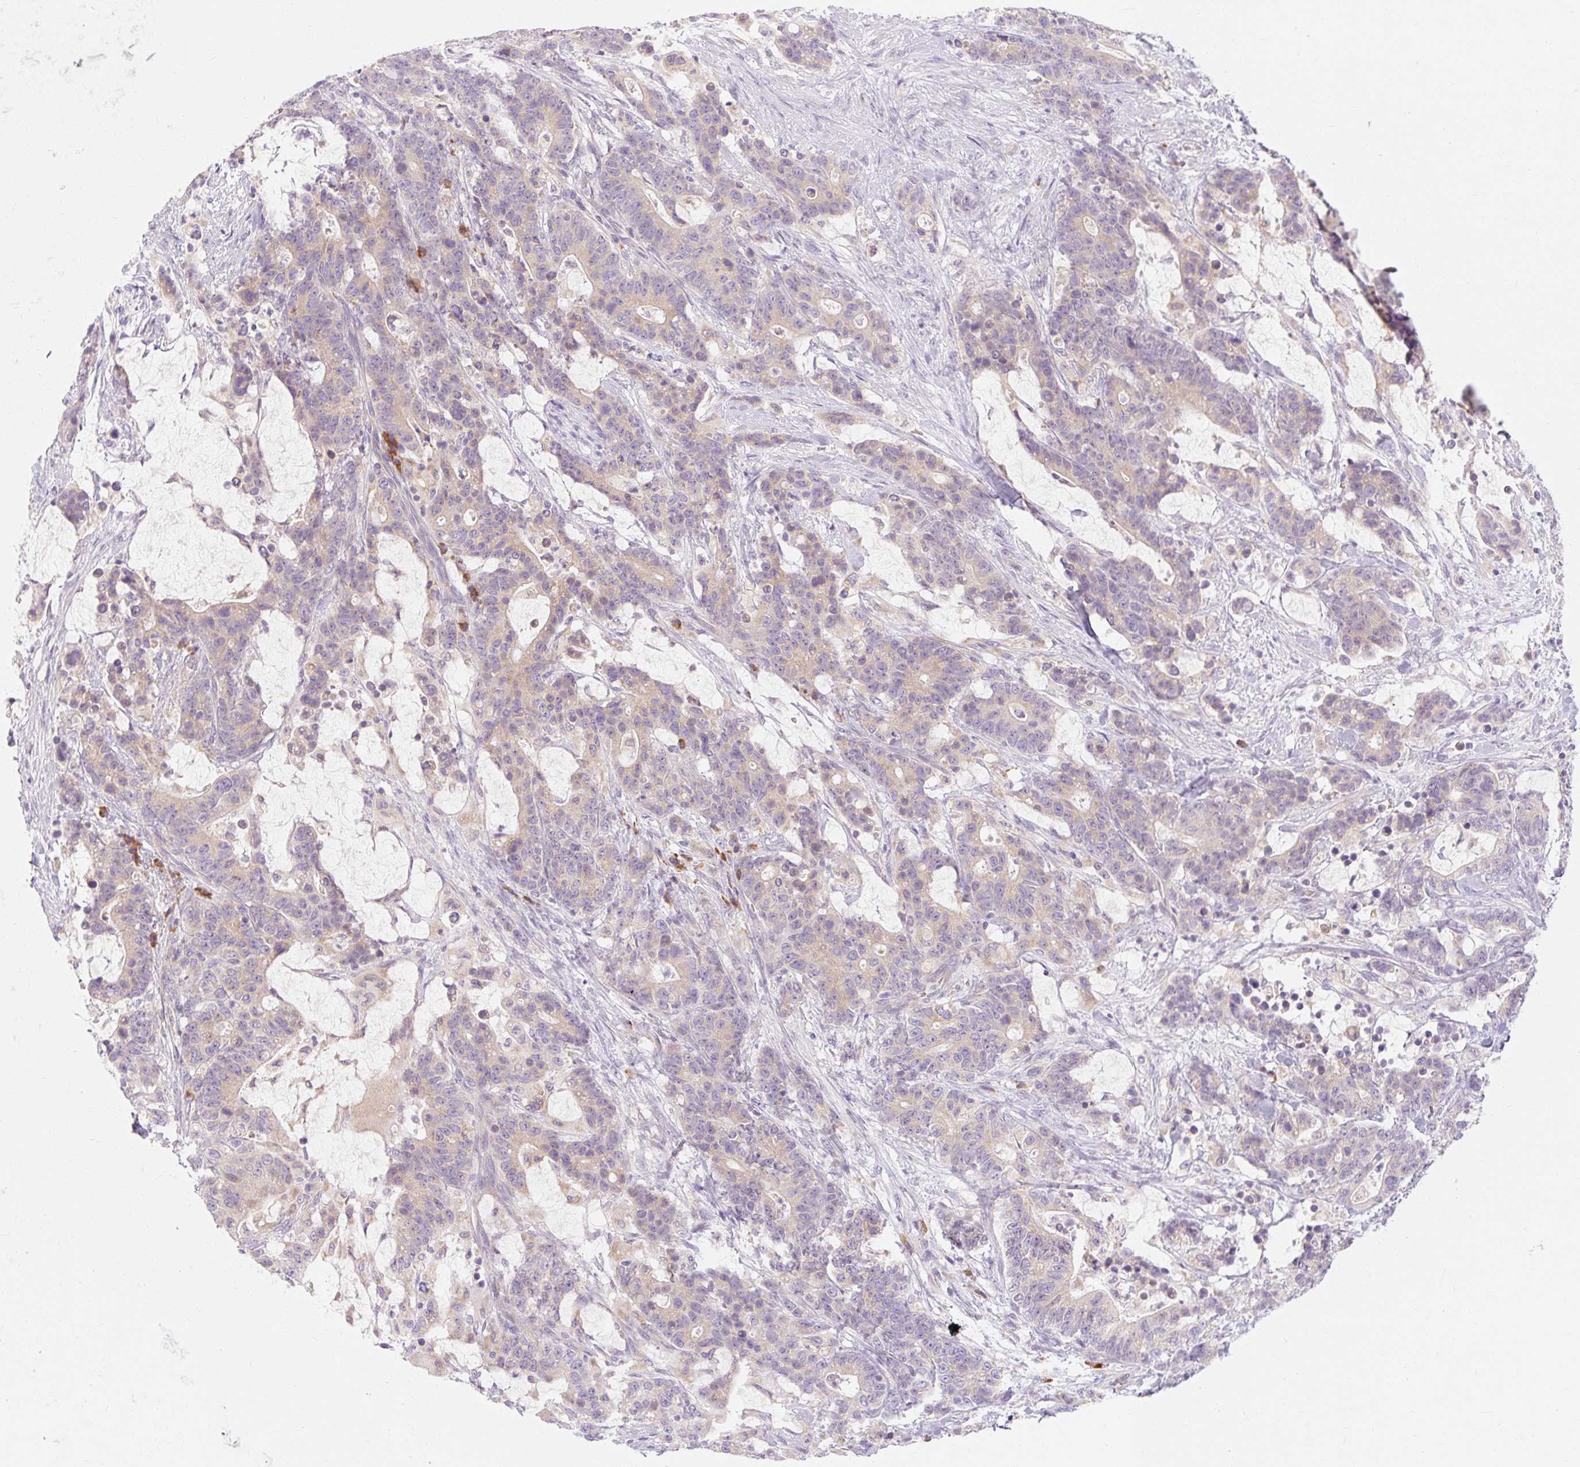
{"staining": {"intensity": "weak", "quantity": "<25%", "location": "cytoplasmic/membranous"}, "tissue": "stomach cancer", "cell_type": "Tumor cells", "image_type": "cancer", "snomed": [{"axis": "morphology", "description": "Normal tissue, NOS"}, {"axis": "morphology", "description": "Adenocarcinoma, NOS"}, {"axis": "topography", "description": "Stomach"}], "caption": "Tumor cells are negative for brown protein staining in adenocarcinoma (stomach).", "gene": "MYO1D", "patient": {"sex": "female", "age": 64}}